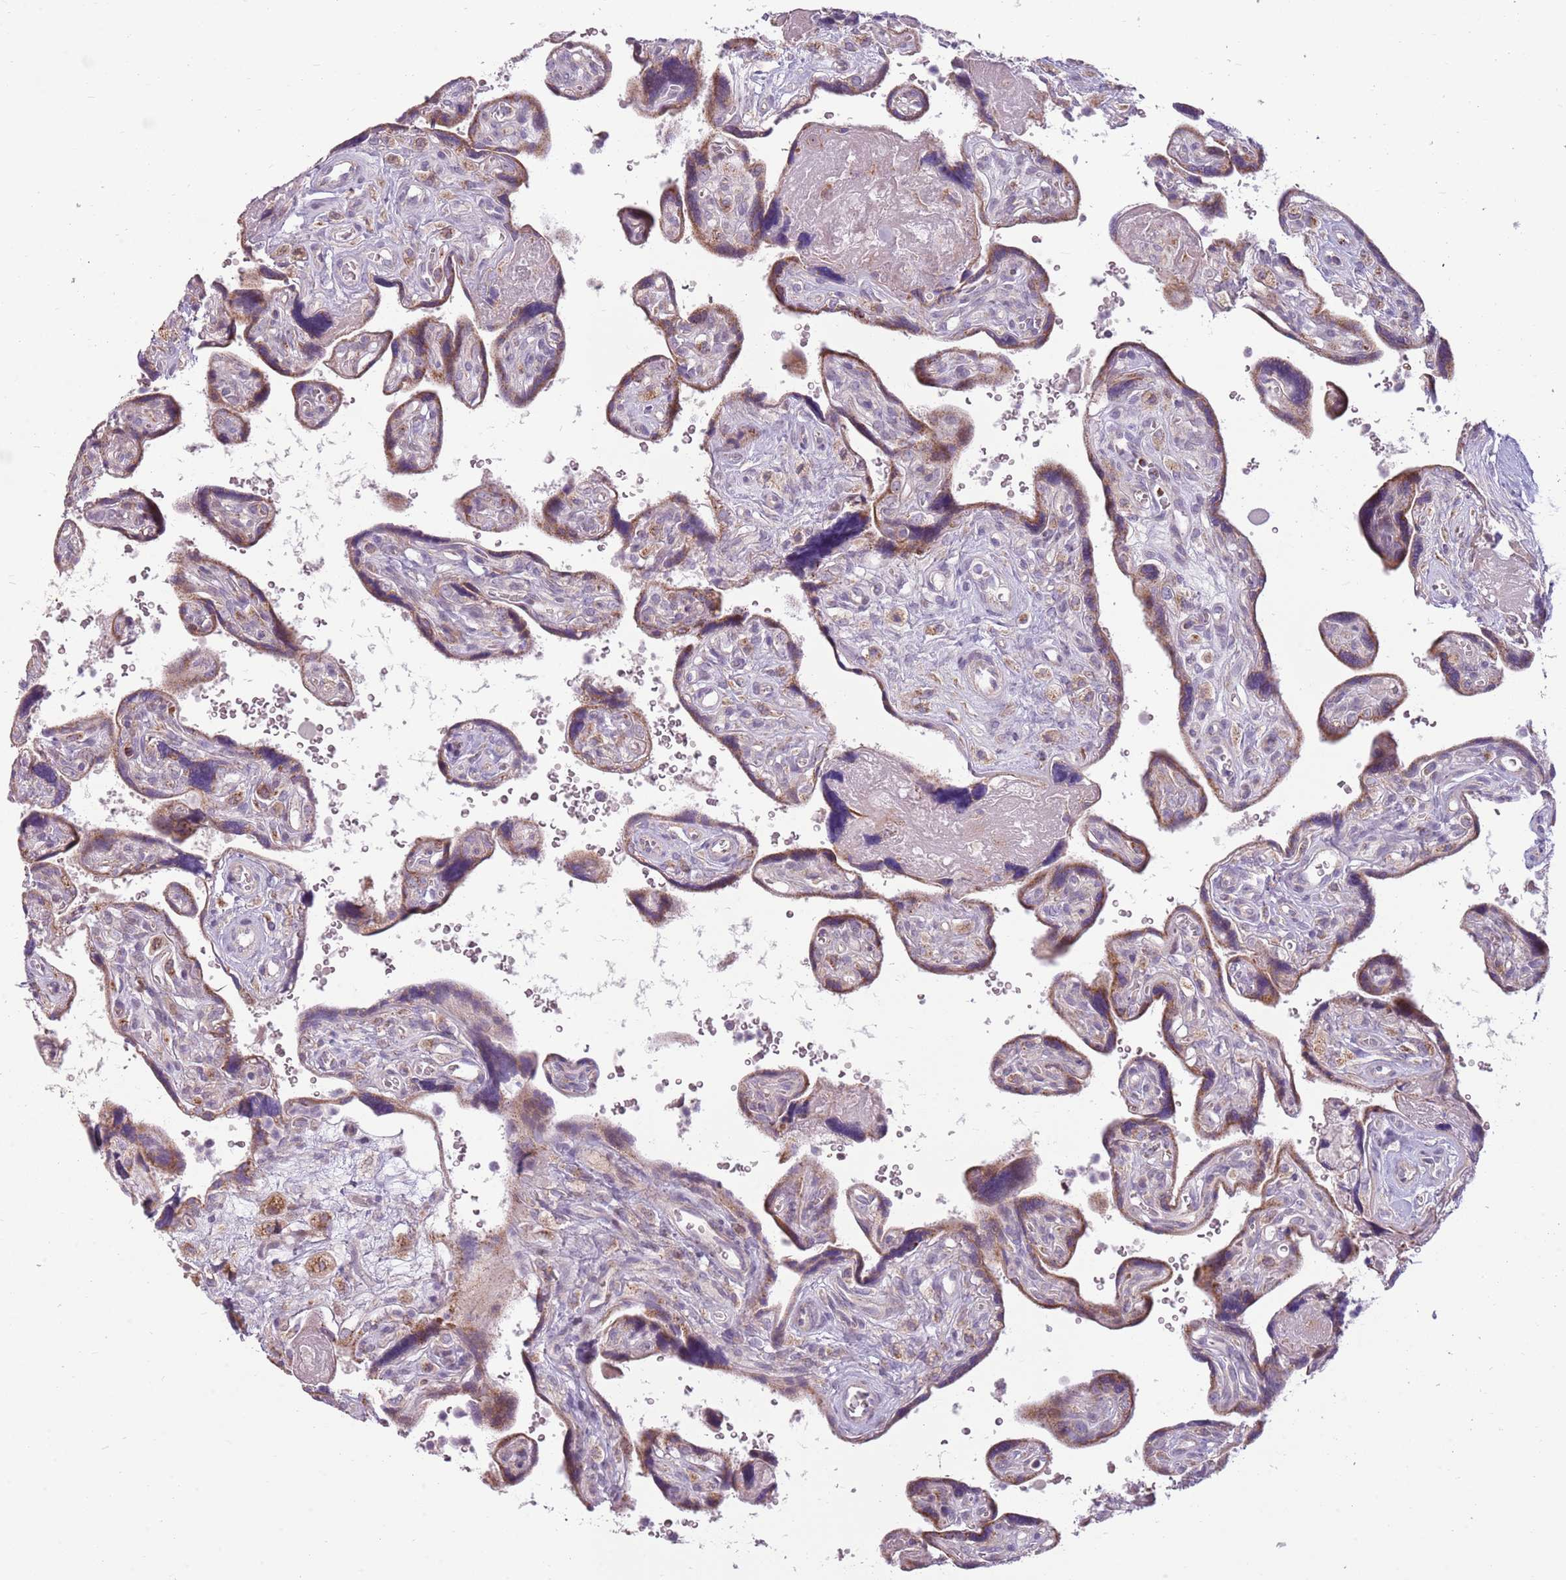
{"staining": {"intensity": "moderate", "quantity": "25%-75%", "location": "cytoplasmic/membranous"}, "tissue": "placenta", "cell_type": "Trophoblastic cells", "image_type": "normal", "snomed": [{"axis": "morphology", "description": "Normal tissue, NOS"}, {"axis": "topography", "description": "Placenta"}], "caption": "Immunohistochemical staining of benign human placenta displays medium levels of moderate cytoplasmic/membranous staining in about 25%-75% of trophoblastic cells.", "gene": "ZNF530", "patient": {"sex": "female", "age": 39}}